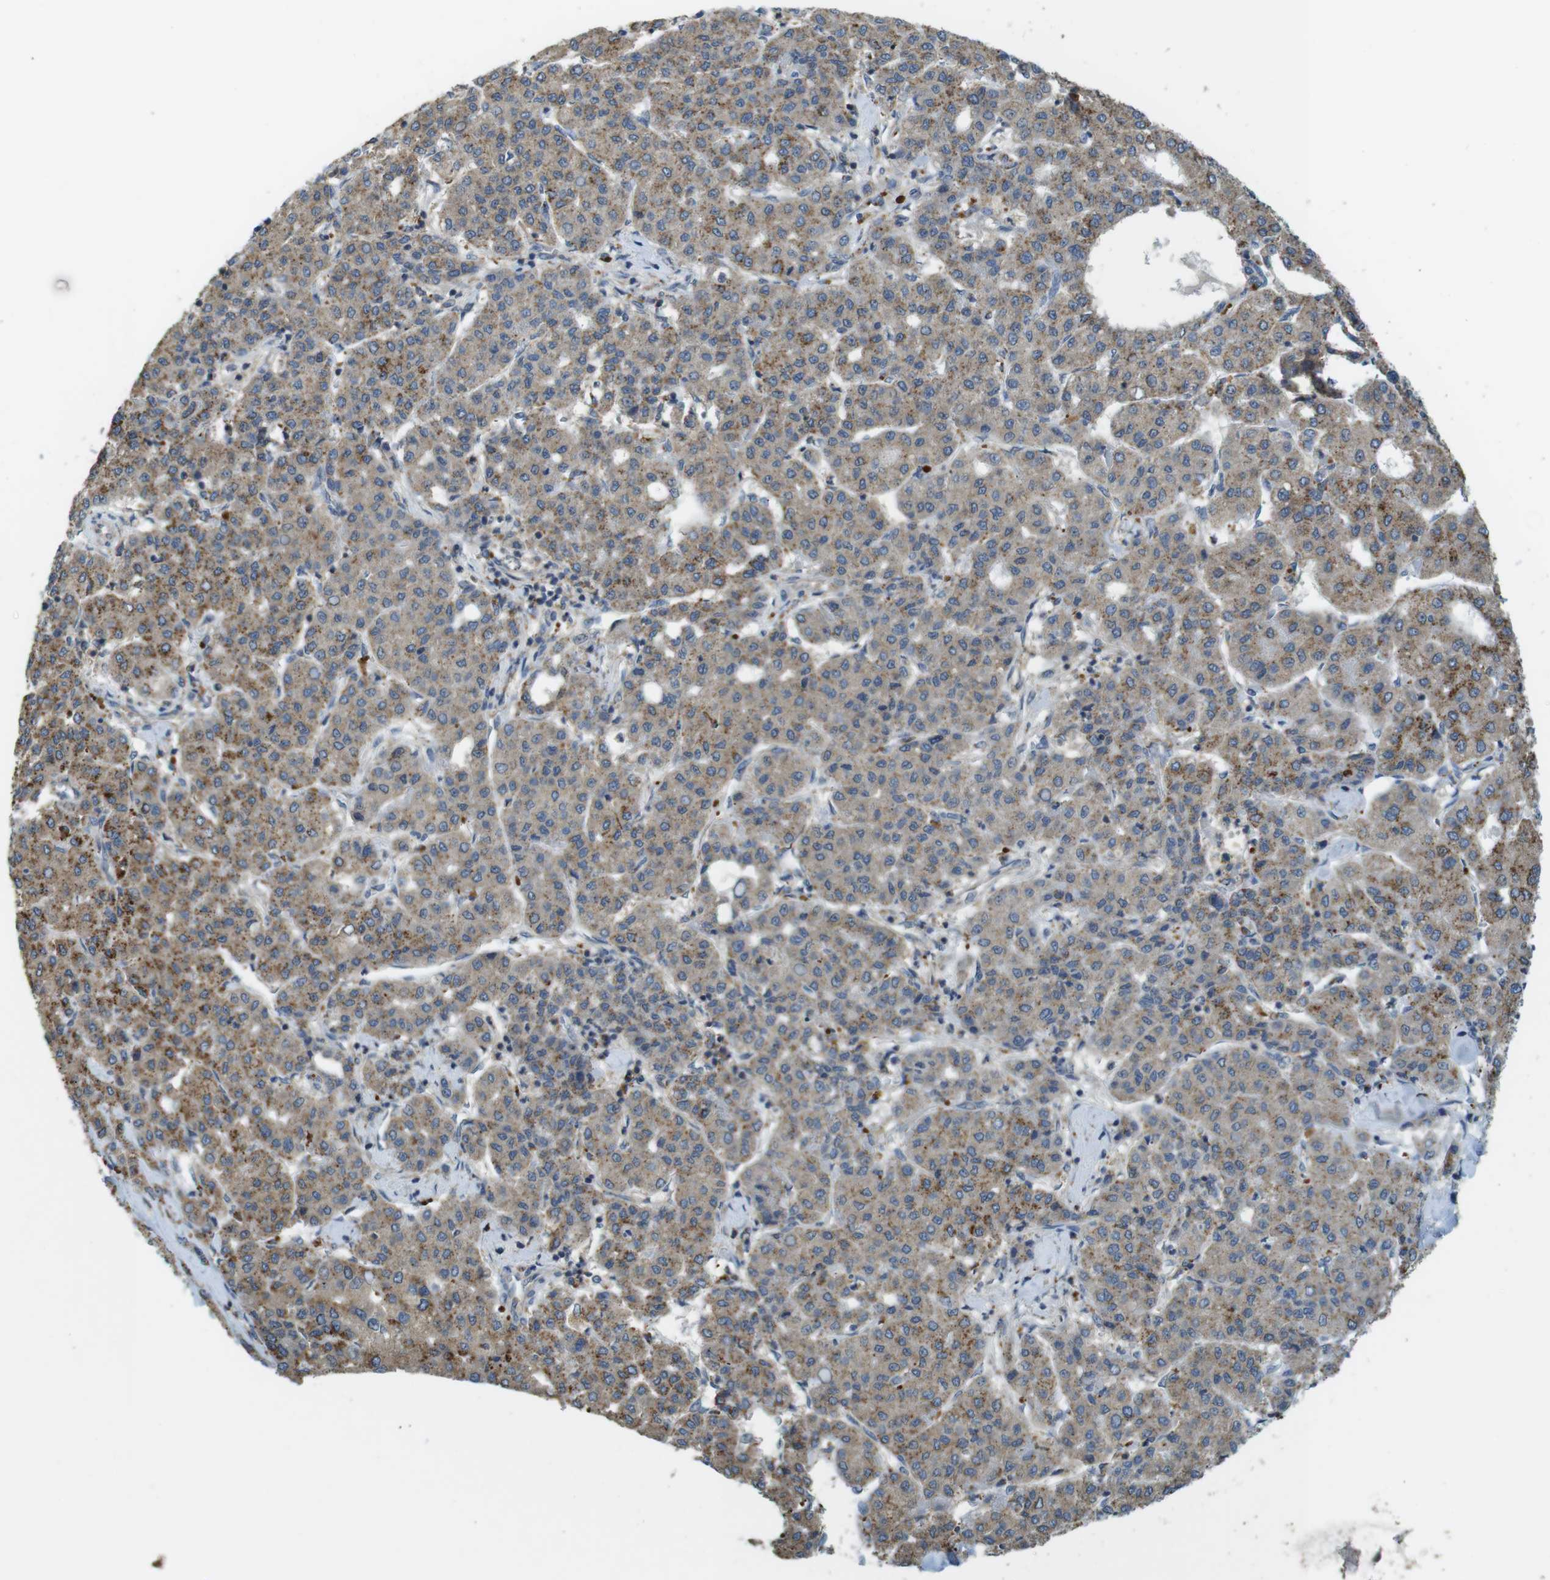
{"staining": {"intensity": "moderate", "quantity": ">75%", "location": "cytoplasmic/membranous"}, "tissue": "liver cancer", "cell_type": "Tumor cells", "image_type": "cancer", "snomed": [{"axis": "morphology", "description": "Carcinoma, Hepatocellular, NOS"}, {"axis": "topography", "description": "Liver"}], "caption": "Protein expression analysis of human liver cancer reveals moderate cytoplasmic/membranous expression in about >75% of tumor cells.", "gene": "BRI3BP", "patient": {"sex": "male", "age": 65}}